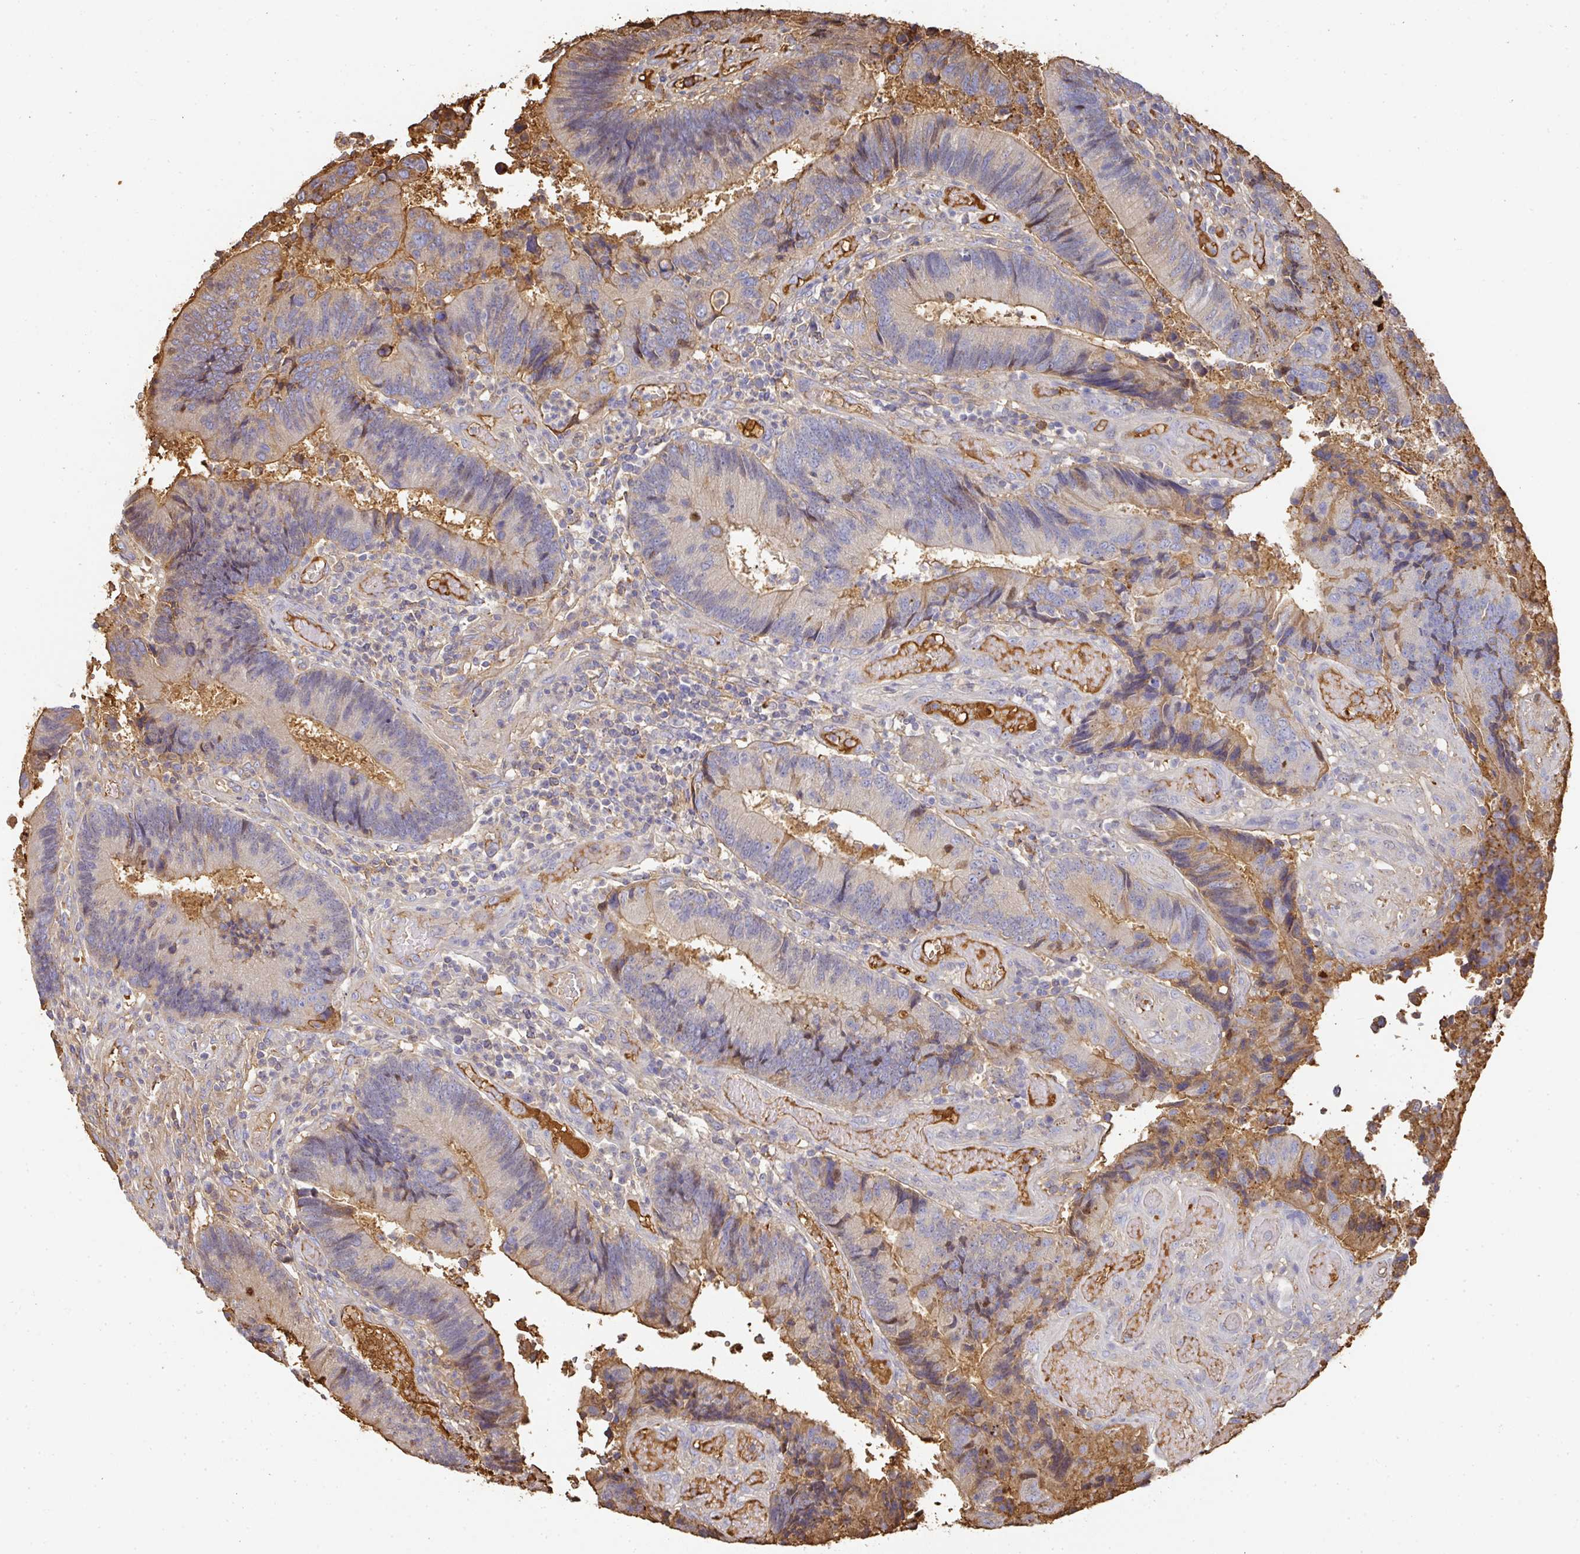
{"staining": {"intensity": "moderate", "quantity": "25%-75%", "location": "cytoplasmic/membranous"}, "tissue": "colorectal cancer", "cell_type": "Tumor cells", "image_type": "cancer", "snomed": [{"axis": "morphology", "description": "Adenocarcinoma, NOS"}, {"axis": "topography", "description": "Colon"}], "caption": "Protein staining by immunohistochemistry (IHC) demonstrates moderate cytoplasmic/membranous positivity in about 25%-75% of tumor cells in adenocarcinoma (colorectal).", "gene": "ALB", "patient": {"sex": "female", "age": 67}}